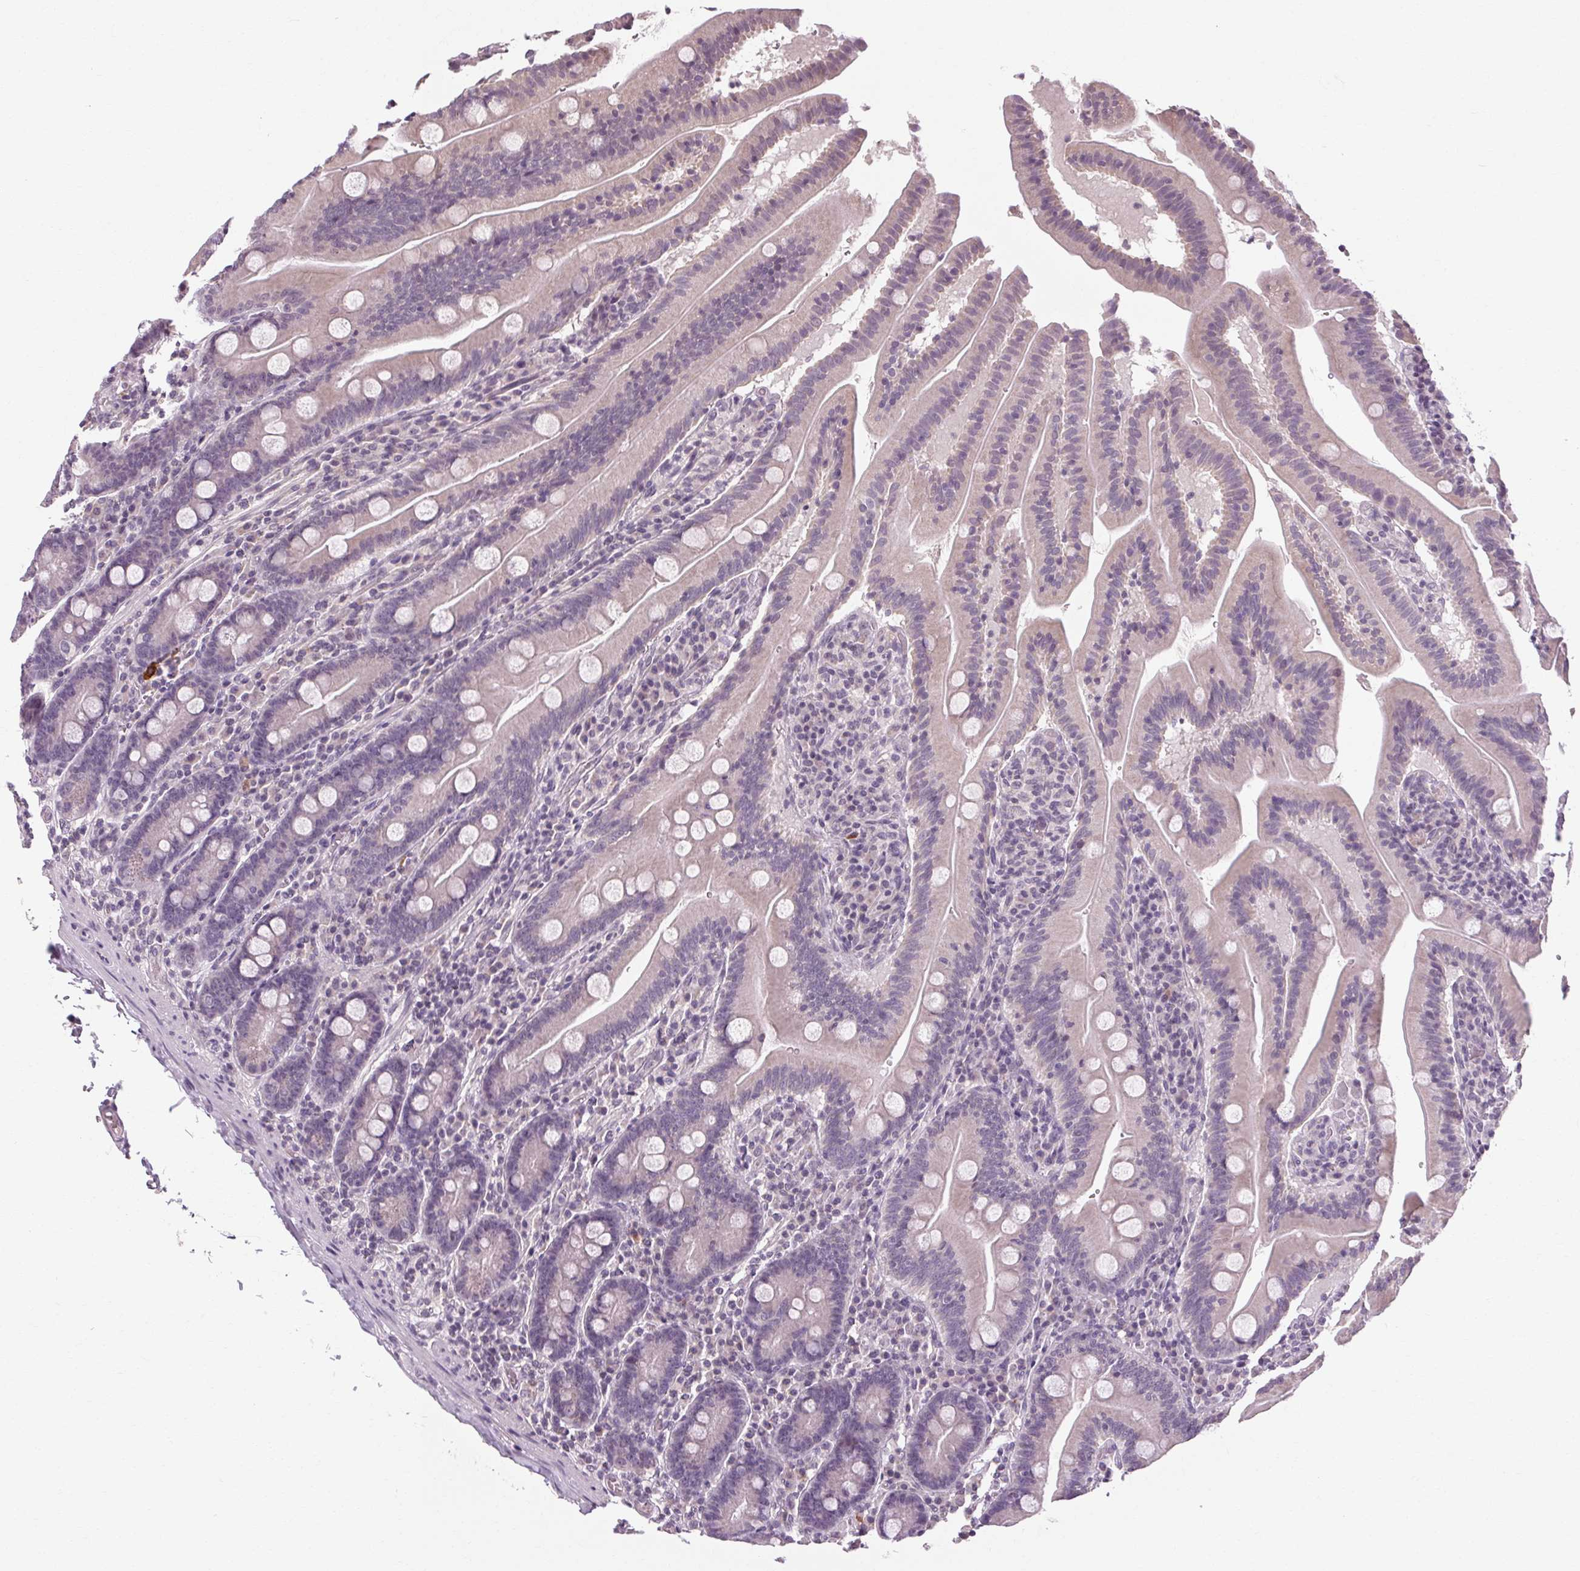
{"staining": {"intensity": "negative", "quantity": "none", "location": "none"}, "tissue": "small intestine", "cell_type": "Glandular cells", "image_type": "normal", "snomed": [{"axis": "morphology", "description": "Normal tissue, NOS"}, {"axis": "topography", "description": "Small intestine"}], "caption": "This is an immunohistochemistry histopathology image of unremarkable small intestine. There is no positivity in glandular cells.", "gene": "KLHL40", "patient": {"sex": "male", "age": 37}}